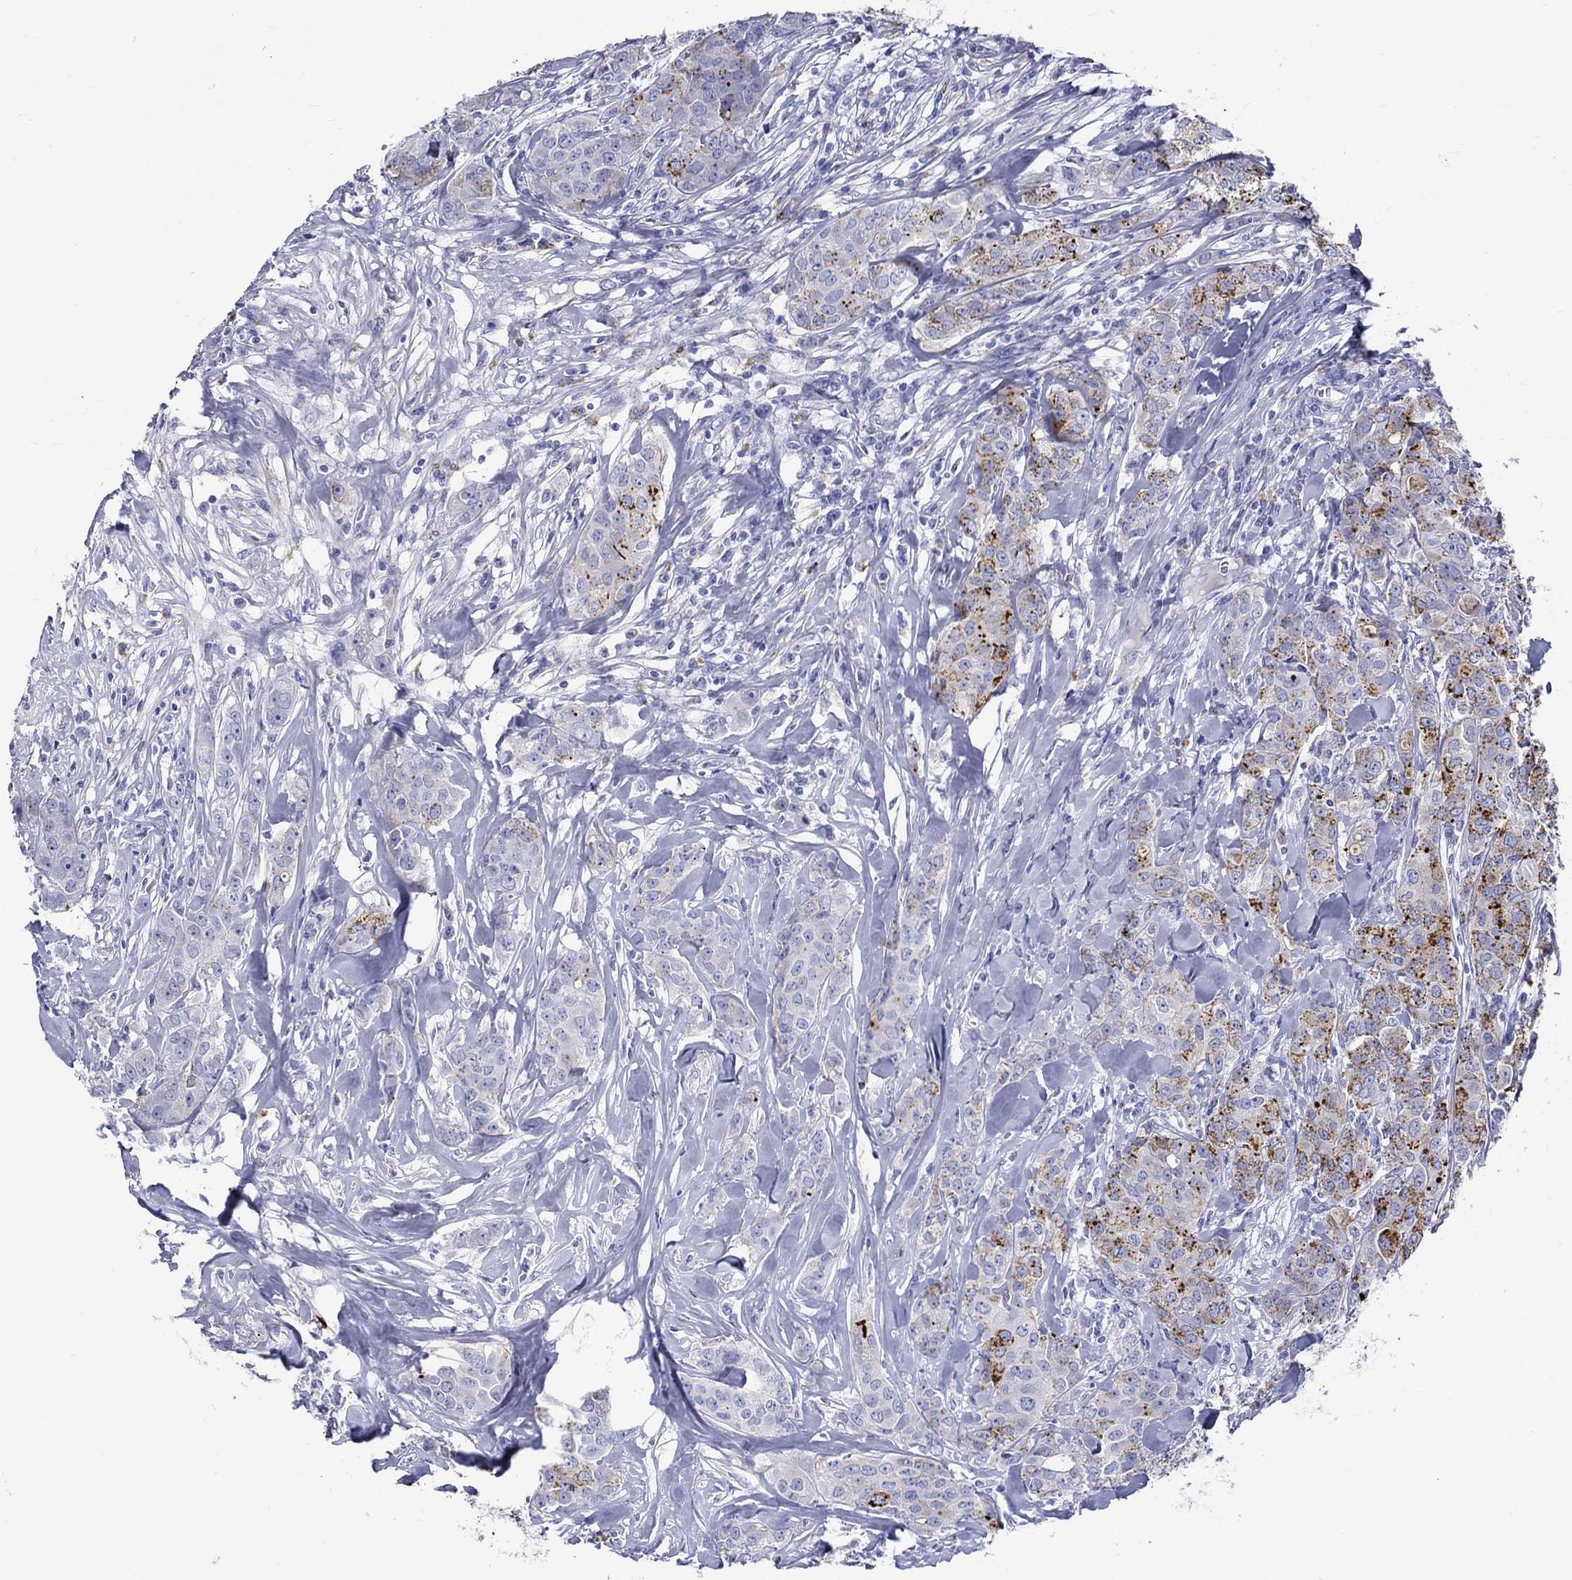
{"staining": {"intensity": "strong", "quantity": "<25%", "location": "cytoplasmic/membranous"}, "tissue": "breast cancer", "cell_type": "Tumor cells", "image_type": "cancer", "snomed": [{"axis": "morphology", "description": "Duct carcinoma"}, {"axis": "topography", "description": "Breast"}], "caption": "Immunohistochemistry (IHC) (DAB (3,3'-diaminobenzidine)) staining of breast infiltrating ductal carcinoma shows strong cytoplasmic/membranous protein expression in approximately <25% of tumor cells.", "gene": "SH2D7", "patient": {"sex": "female", "age": 43}}